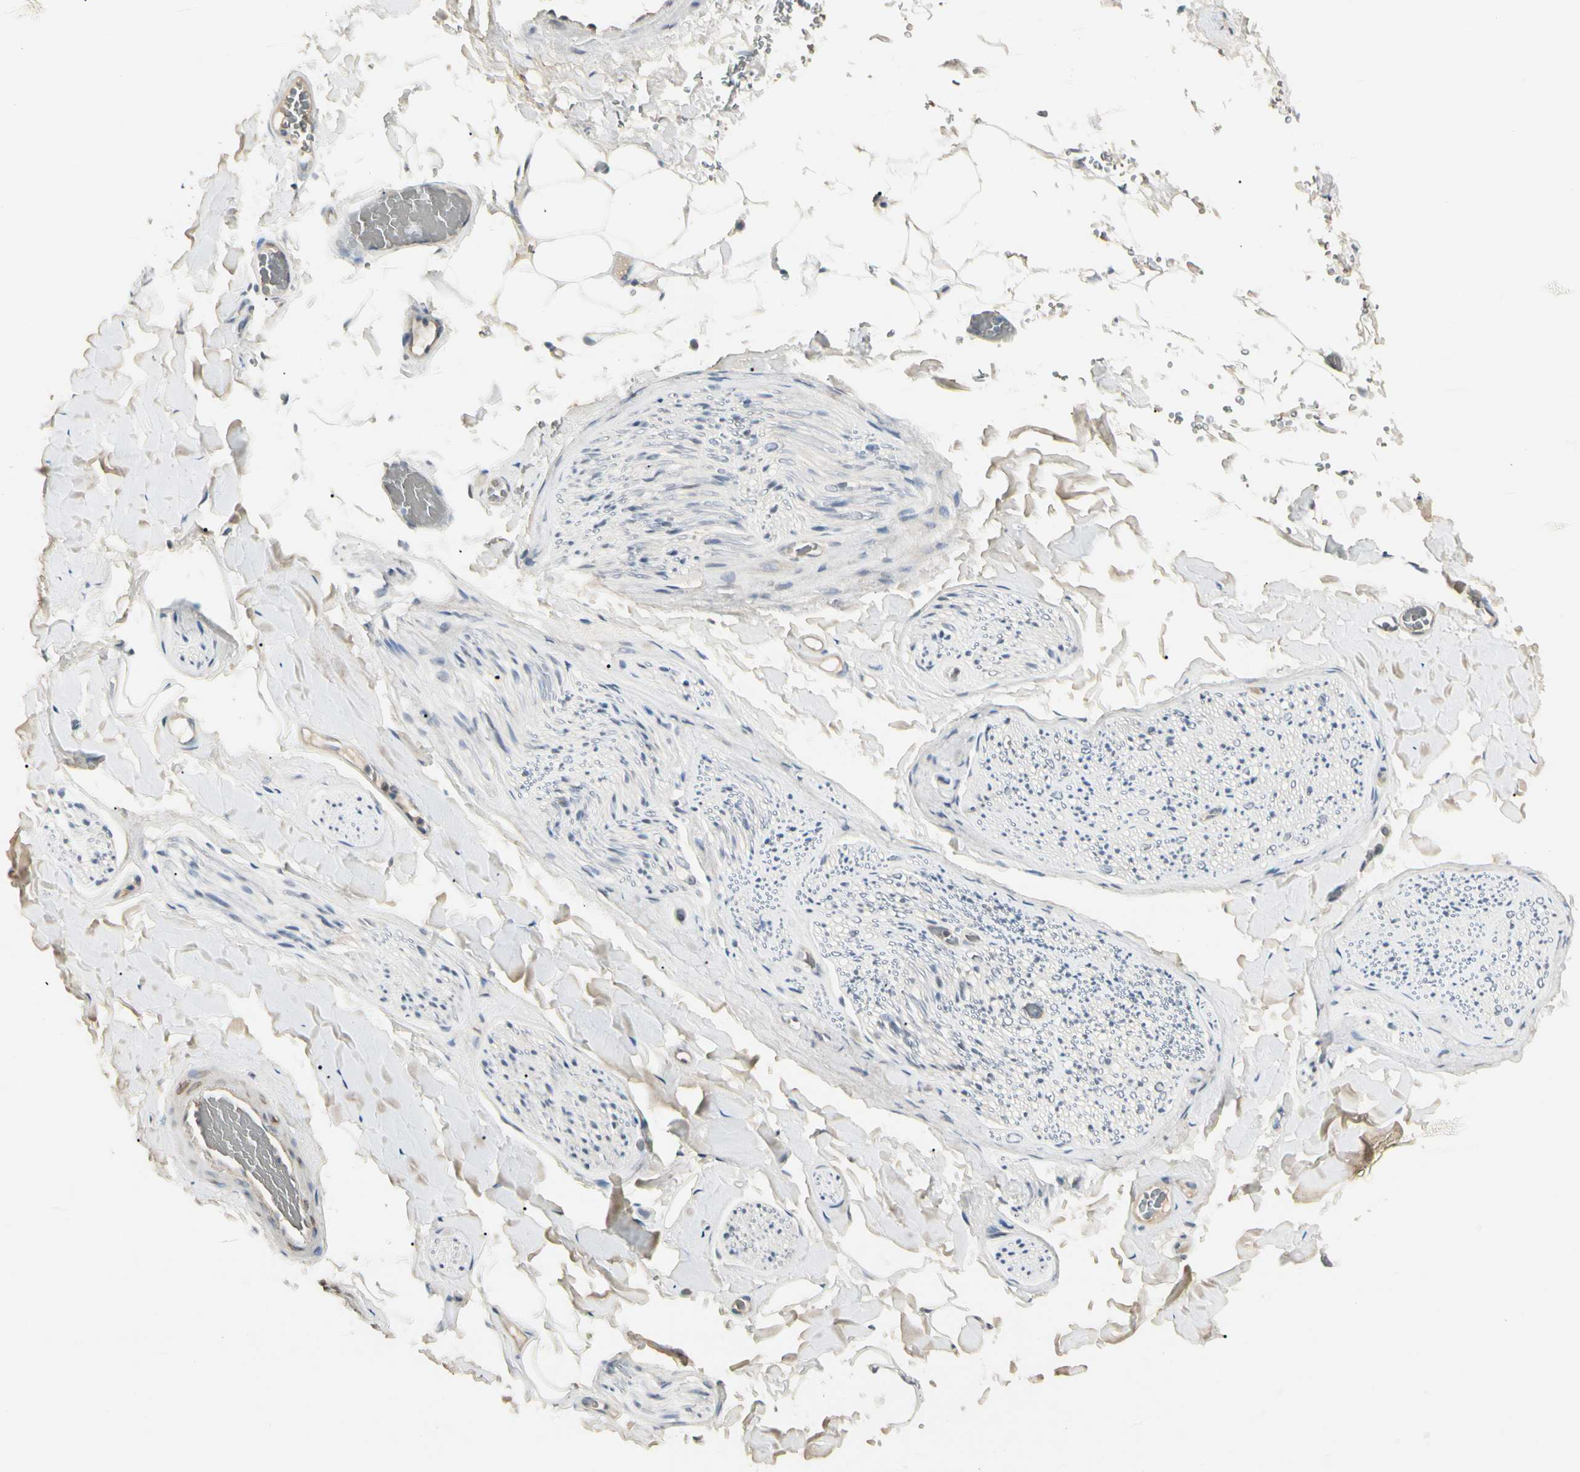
{"staining": {"intensity": "weak", "quantity": "25%-75%", "location": "cytoplasmic/membranous"}, "tissue": "adipose tissue", "cell_type": "Adipocytes", "image_type": "normal", "snomed": [{"axis": "morphology", "description": "Normal tissue, NOS"}, {"axis": "topography", "description": "Peripheral nerve tissue"}], "caption": "Protein staining displays weak cytoplasmic/membranous staining in about 25%-75% of adipocytes in normal adipose tissue.", "gene": "GREM1", "patient": {"sex": "male", "age": 70}}